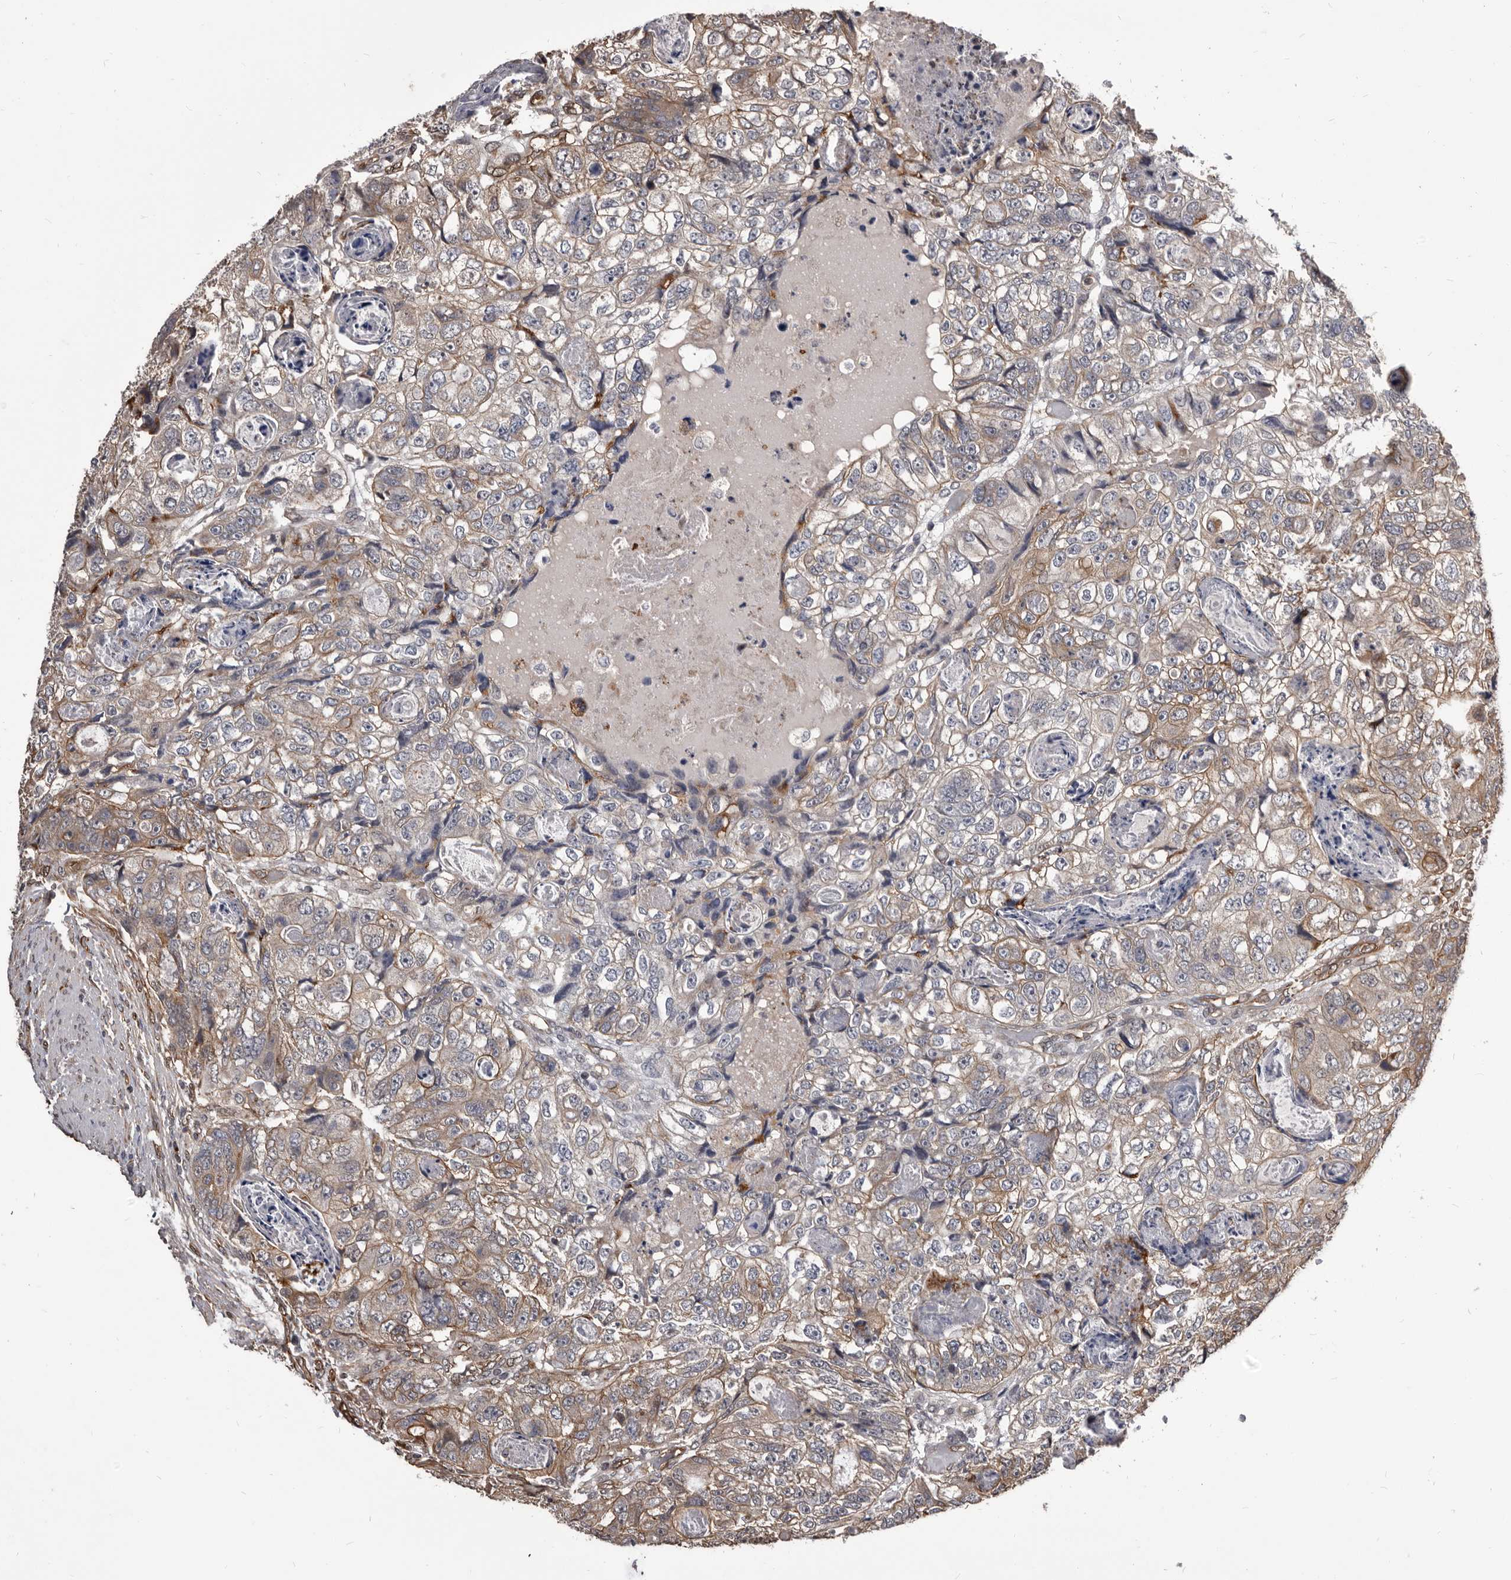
{"staining": {"intensity": "moderate", "quantity": "25%-75%", "location": "cytoplasmic/membranous"}, "tissue": "colorectal cancer", "cell_type": "Tumor cells", "image_type": "cancer", "snomed": [{"axis": "morphology", "description": "Adenocarcinoma, NOS"}, {"axis": "topography", "description": "Rectum"}], "caption": "Human colorectal cancer stained with a brown dye exhibits moderate cytoplasmic/membranous positive positivity in about 25%-75% of tumor cells.", "gene": "ADAMTS20", "patient": {"sex": "male", "age": 59}}